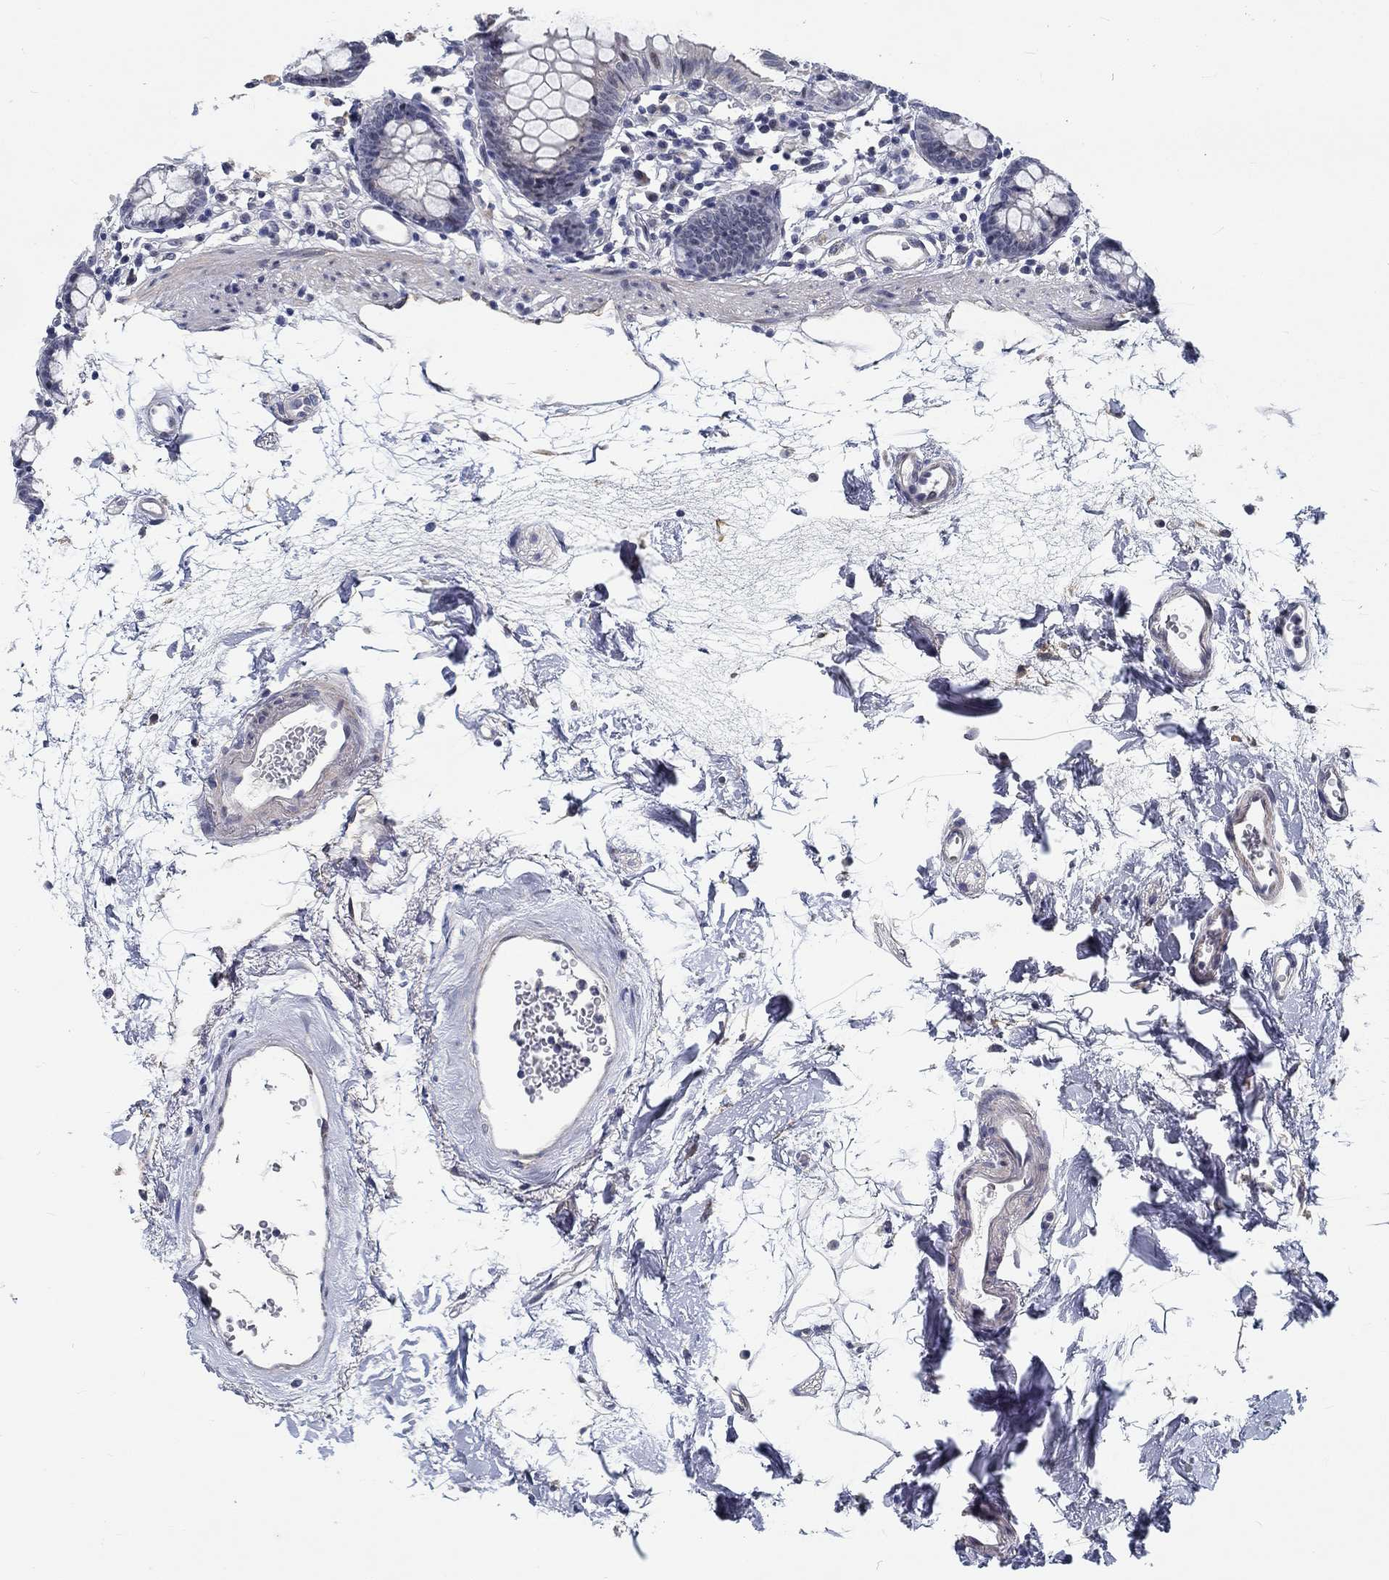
{"staining": {"intensity": "weak", "quantity": ">75%", "location": "cytoplasmic/membranous"}, "tissue": "colon", "cell_type": "Endothelial cells", "image_type": "normal", "snomed": [{"axis": "morphology", "description": "Normal tissue, NOS"}, {"axis": "topography", "description": "Colon"}], "caption": "Immunohistochemical staining of benign human colon reveals weak cytoplasmic/membranous protein positivity in about >75% of endothelial cells. The protein of interest is shown in brown color, while the nuclei are stained blue.", "gene": "MYBPC1", "patient": {"sex": "female", "age": 84}}